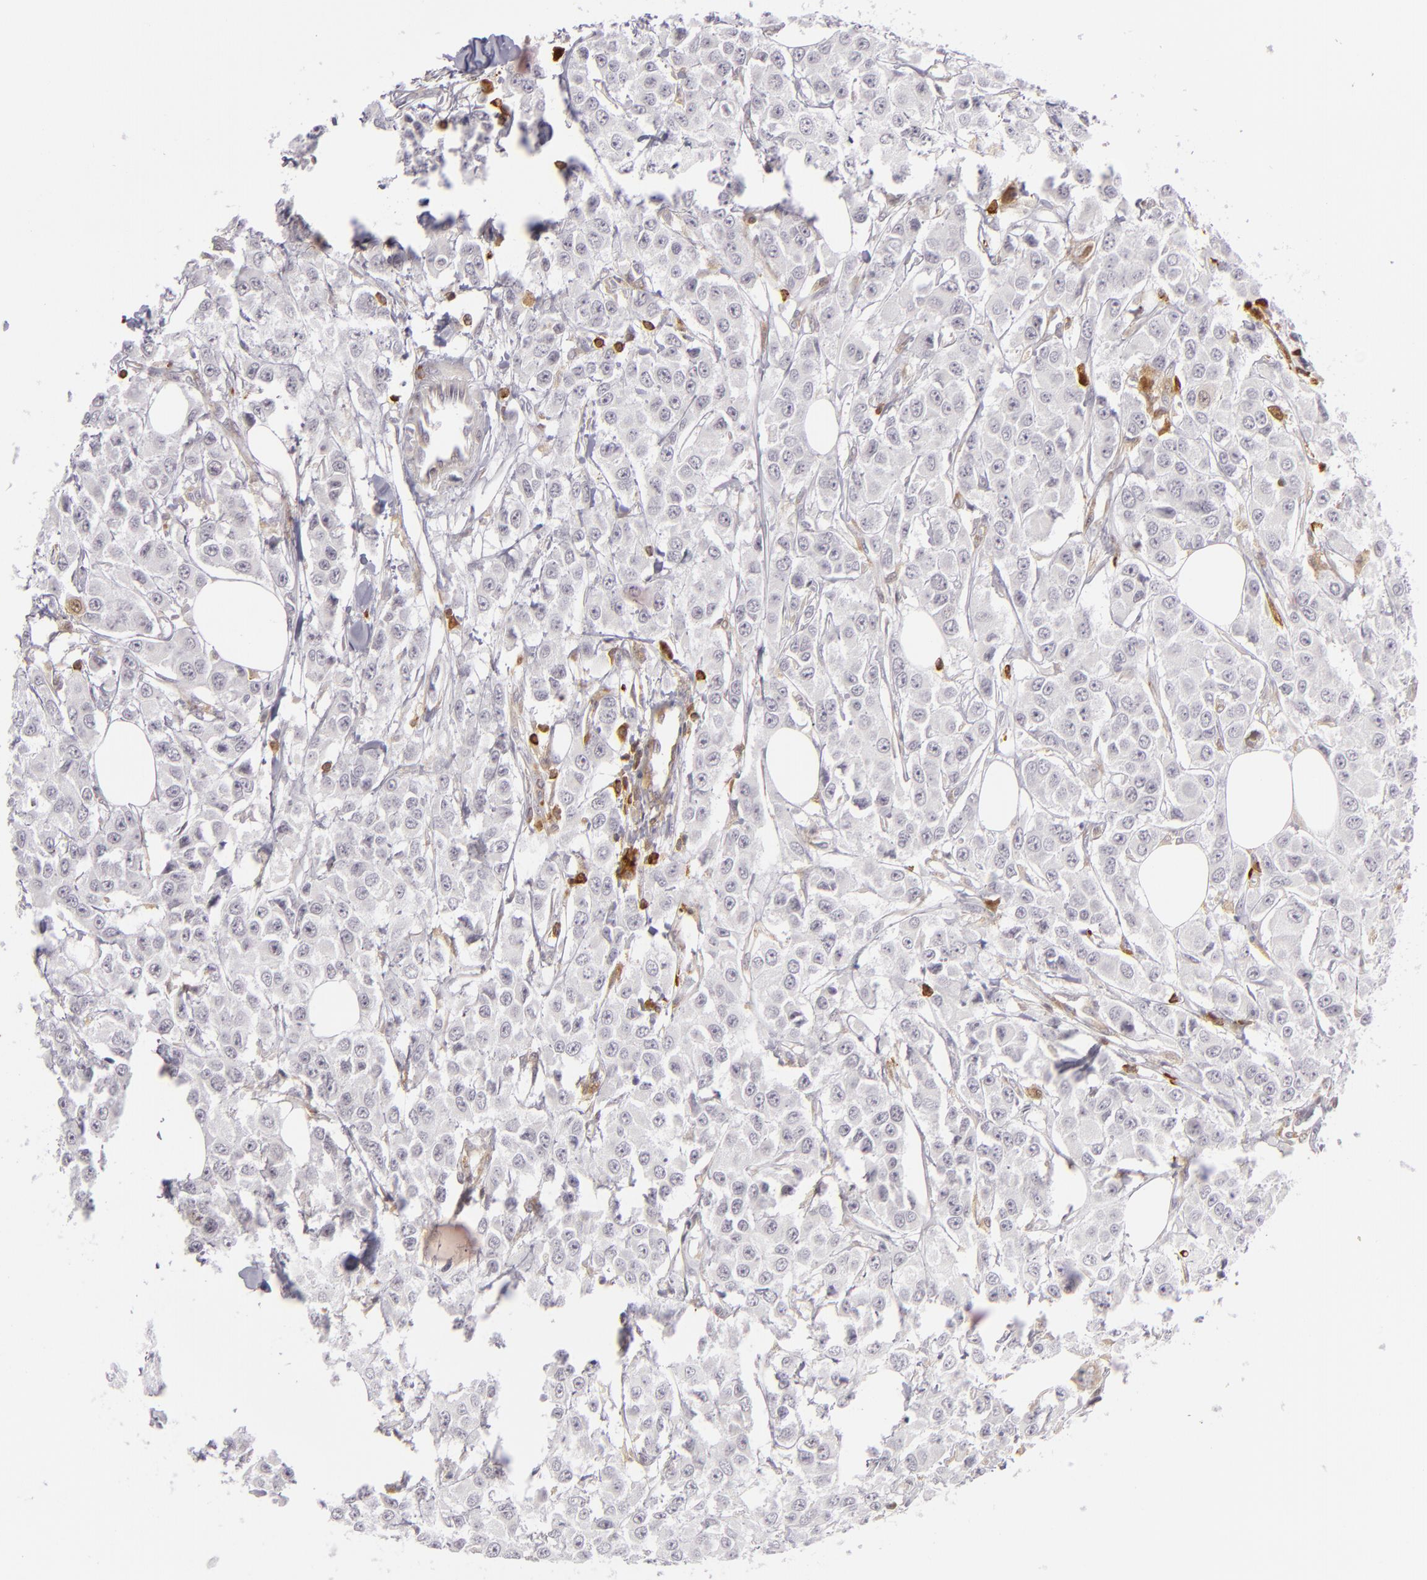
{"staining": {"intensity": "negative", "quantity": "none", "location": "none"}, "tissue": "breast cancer", "cell_type": "Tumor cells", "image_type": "cancer", "snomed": [{"axis": "morphology", "description": "Duct carcinoma"}, {"axis": "topography", "description": "Breast"}], "caption": "High magnification brightfield microscopy of breast intraductal carcinoma stained with DAB (3,3'-diaminobenzidine) (brown) and counterstained with hematoxylin (blue): tumor cells show no significant positivity.", "gene": "APOBEC3G", "patient": {"sex": "female", "age": 58}}